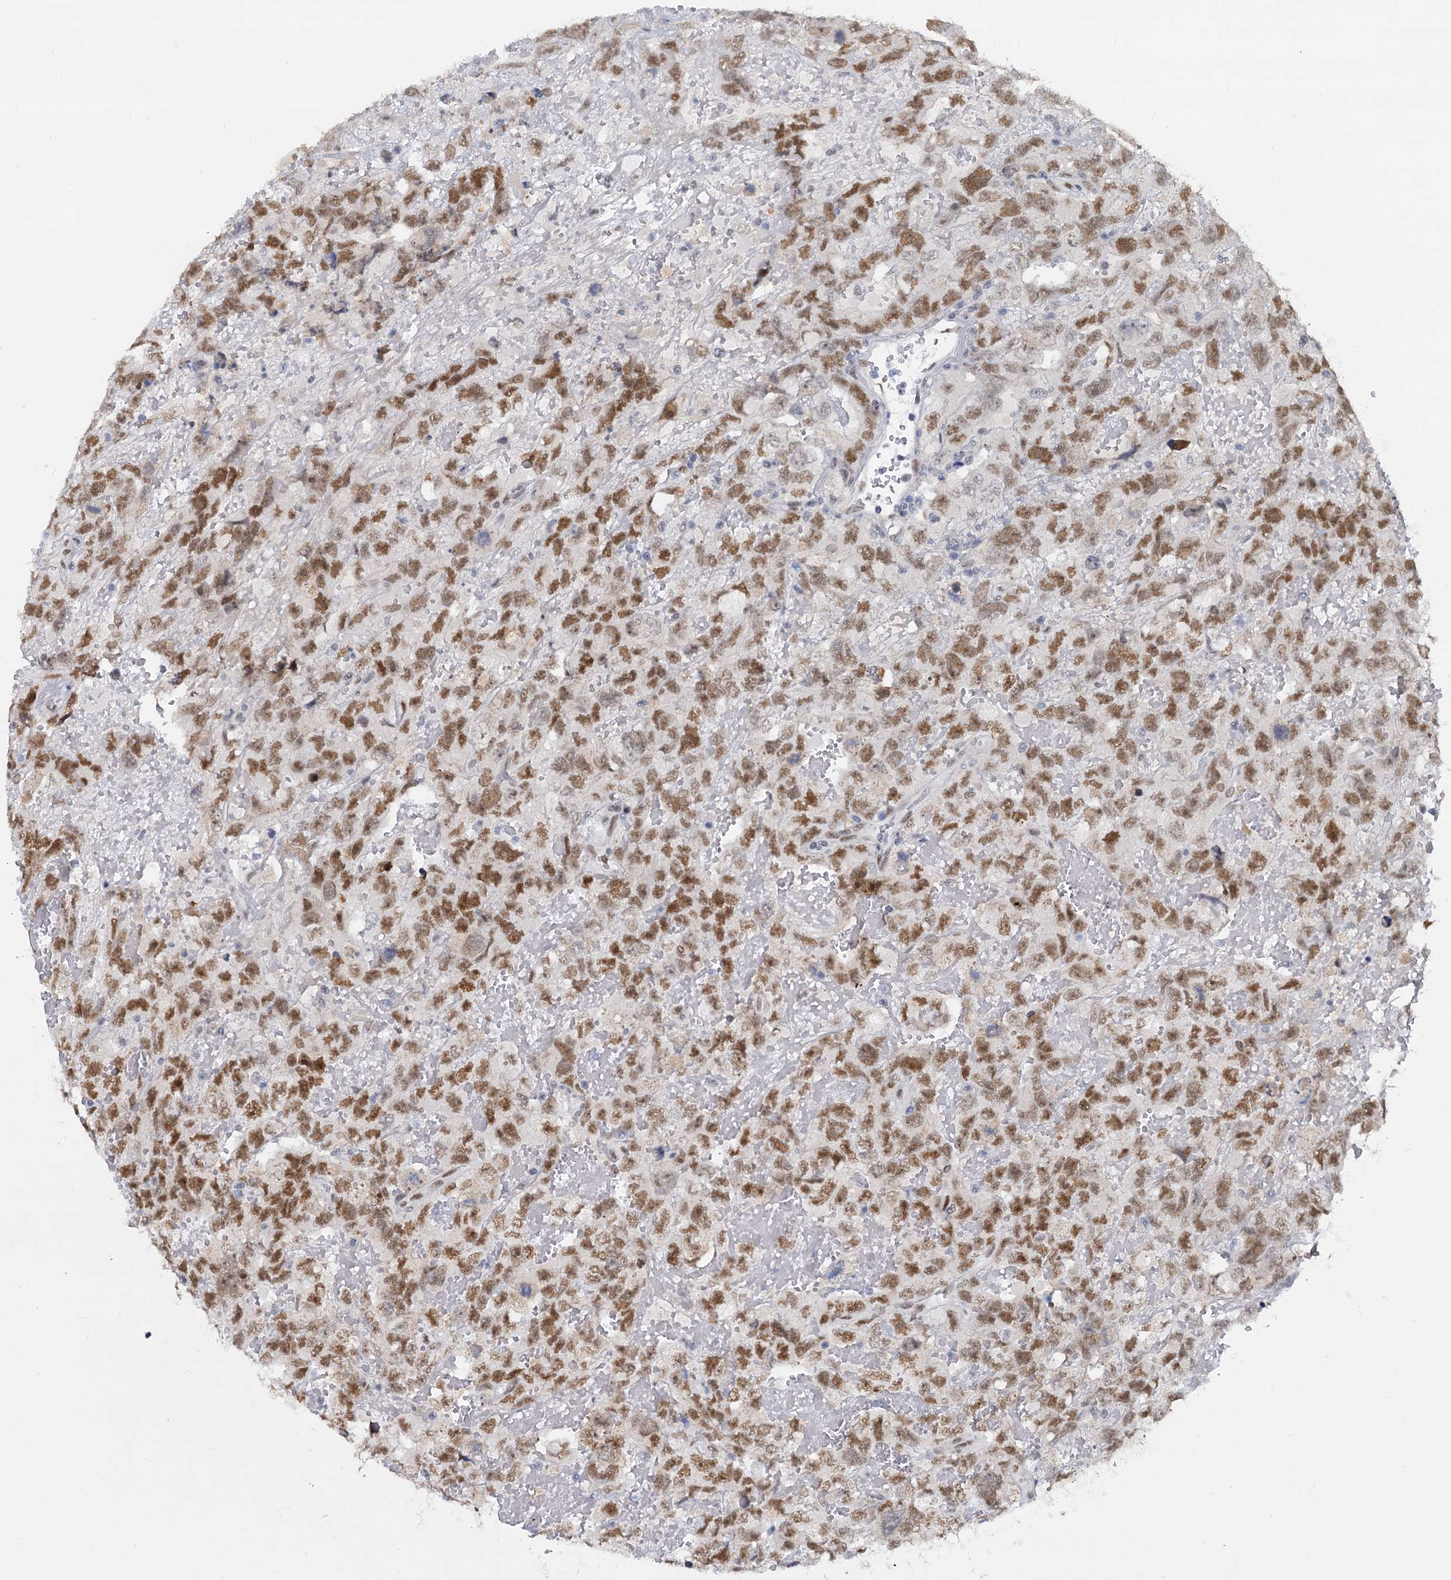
{"staining": {"intensity": "moderate", "quantity": ">75%", "location": "nuclear"}, "tissue": "testis cancer", "cell_type": "Tumor cells", "image_type": "cancer", "snomed": [{"axis": "morphology", "description": "Carcinoma, Embryonal, NOS"}, {"axis": "topography", "description": "Testis"}], "caption": "The image reveals a brown stain indicating the presence of a protein in the nuclear of tumor cells in testis cancer (embryonal carcinoma).", "gene": "RPRD1A", "patient": {"sex": "male", "age": 45}}